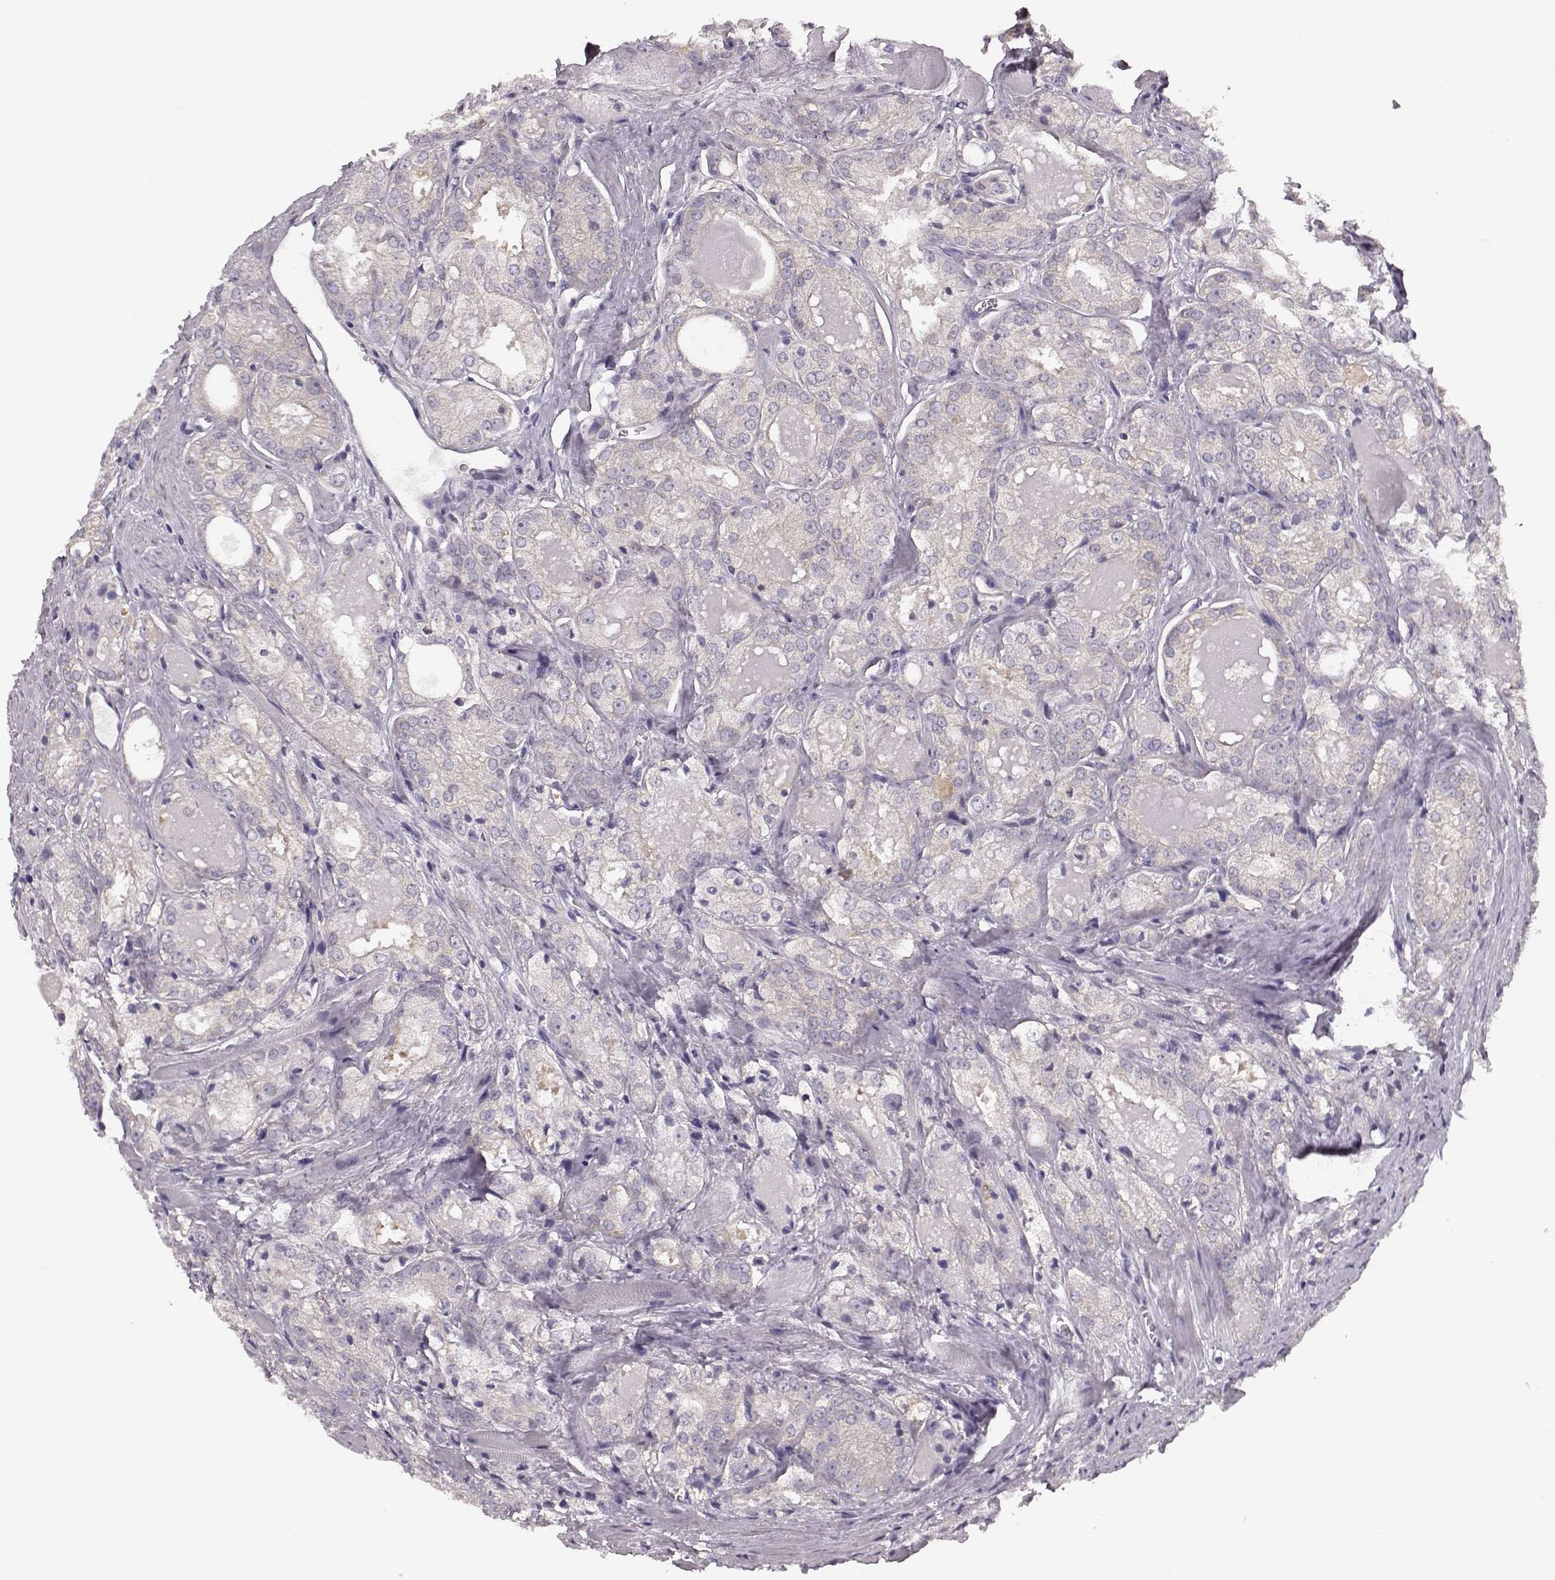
{"staining": {"intensity": "negative", "quantity": "none", "location": "none"}, "tissue": "prostate cancer", "cell_type": "Tumor cells", "image_type": "cancer", "snomed": [{"axis": "morphology", "description": "Adenocarcinoma, NOS"}, {"axis": "morphology", "description": "Adenocarcinoma, High grade"}, {"axis": "topography", "description": "Prostate"}], "caption": "A high-resolution micrograph shows IHC staining of prostate high-grade adenocarcinoma, which displays no significant expression in tumor cells.", "gene": "GPR50", "patient": {"sex": "male", "age": 70}}